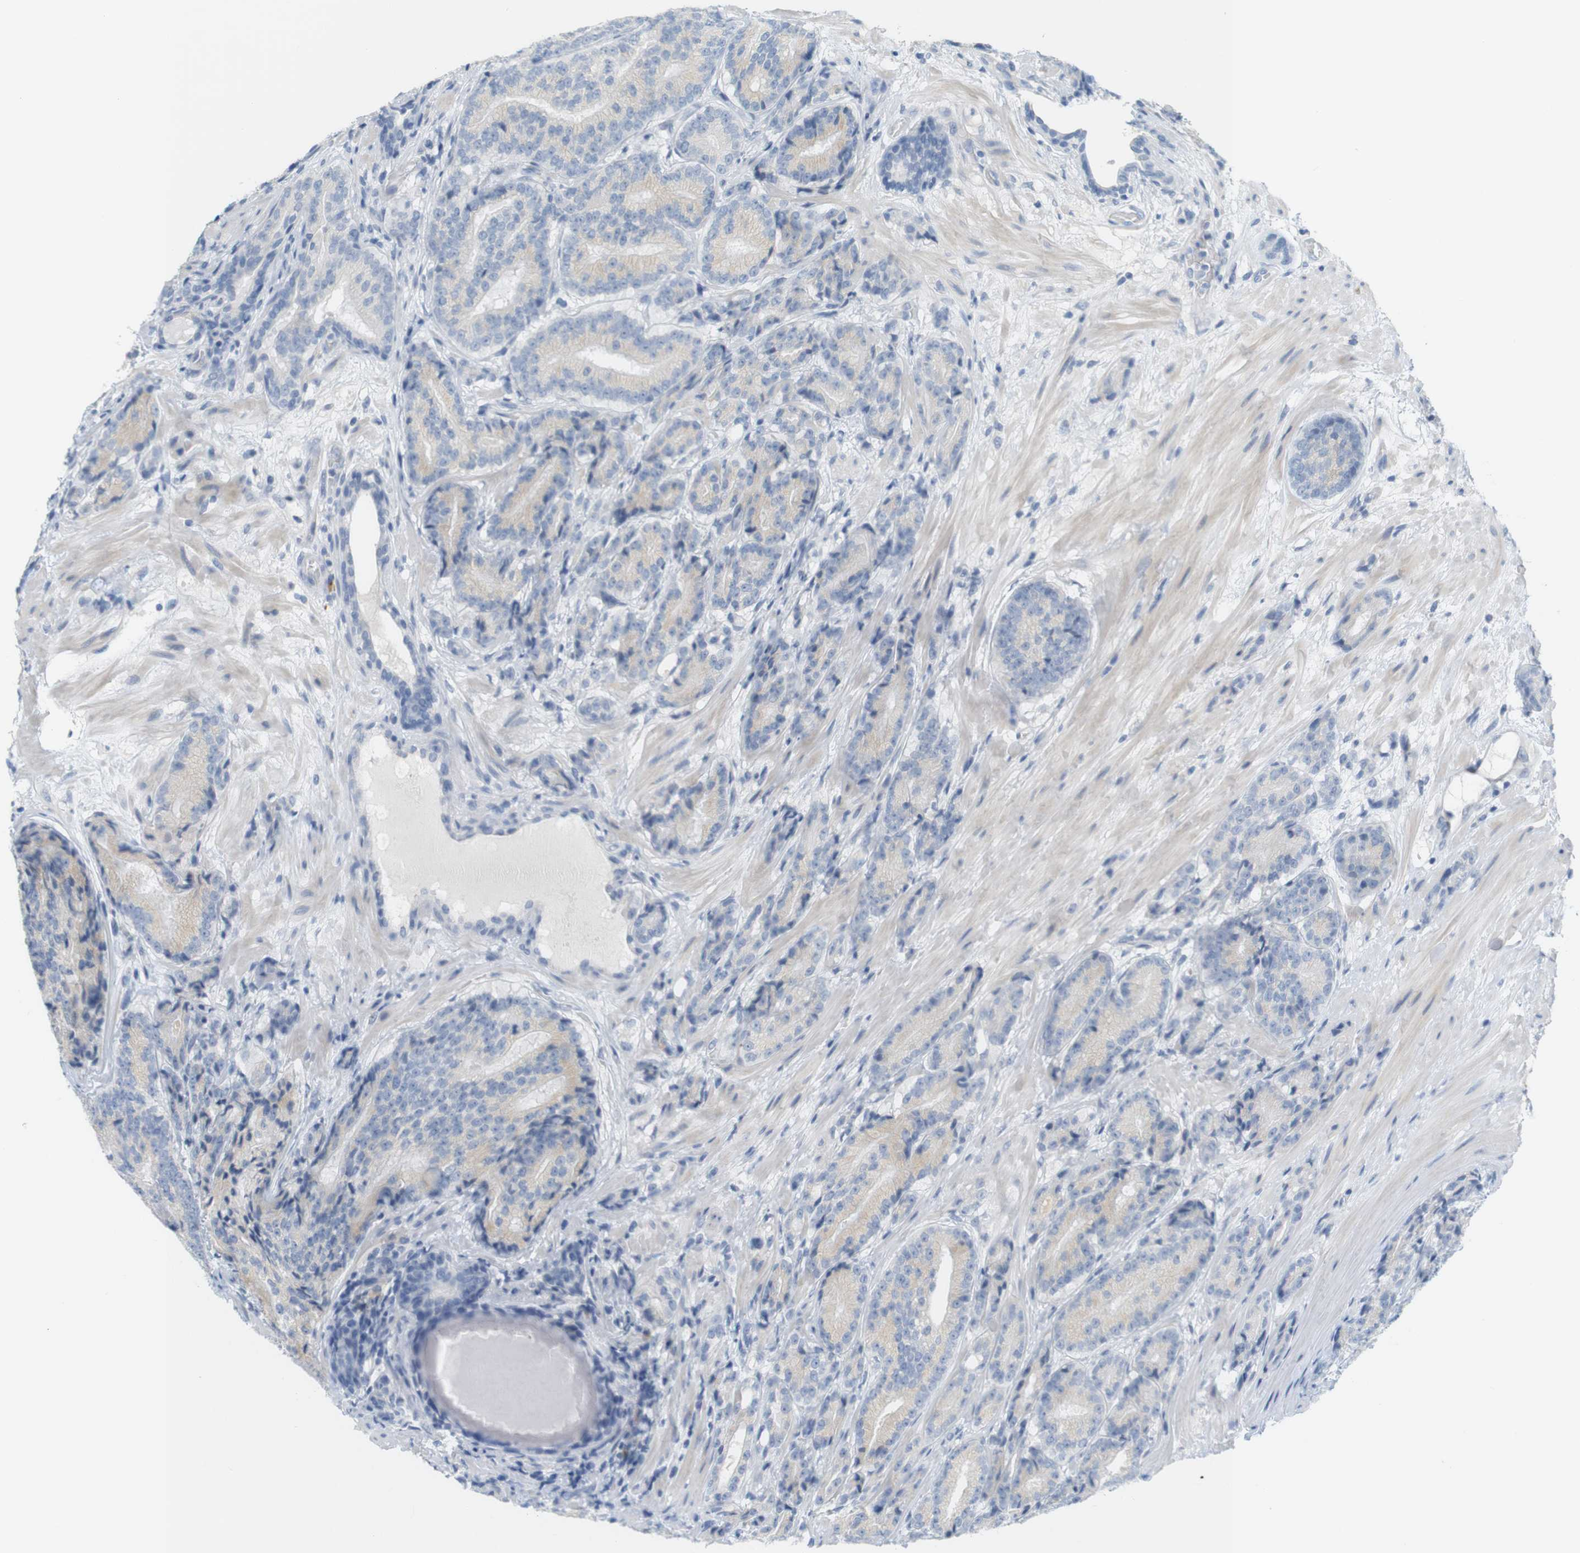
{"staining": {"intensity": "negative", "quantity": "none", "location": "none"}, "tissue": "prostate cancer", "cell_type": "Tumor cells", "image_type": "cancer", "snomed": [{"axis": "morphology", "description": "Adenocarcinoma, High grade"}, {"axis": "topography", "description": "Prostate"}], "caption": "Prostate cancer (adenocarcinoma (high-grade)) was stained to show a protein in brown. There is no significant expression in tumor cells.", "gene": "RGS9", "patient": {"sex": "male", "age": 61}}